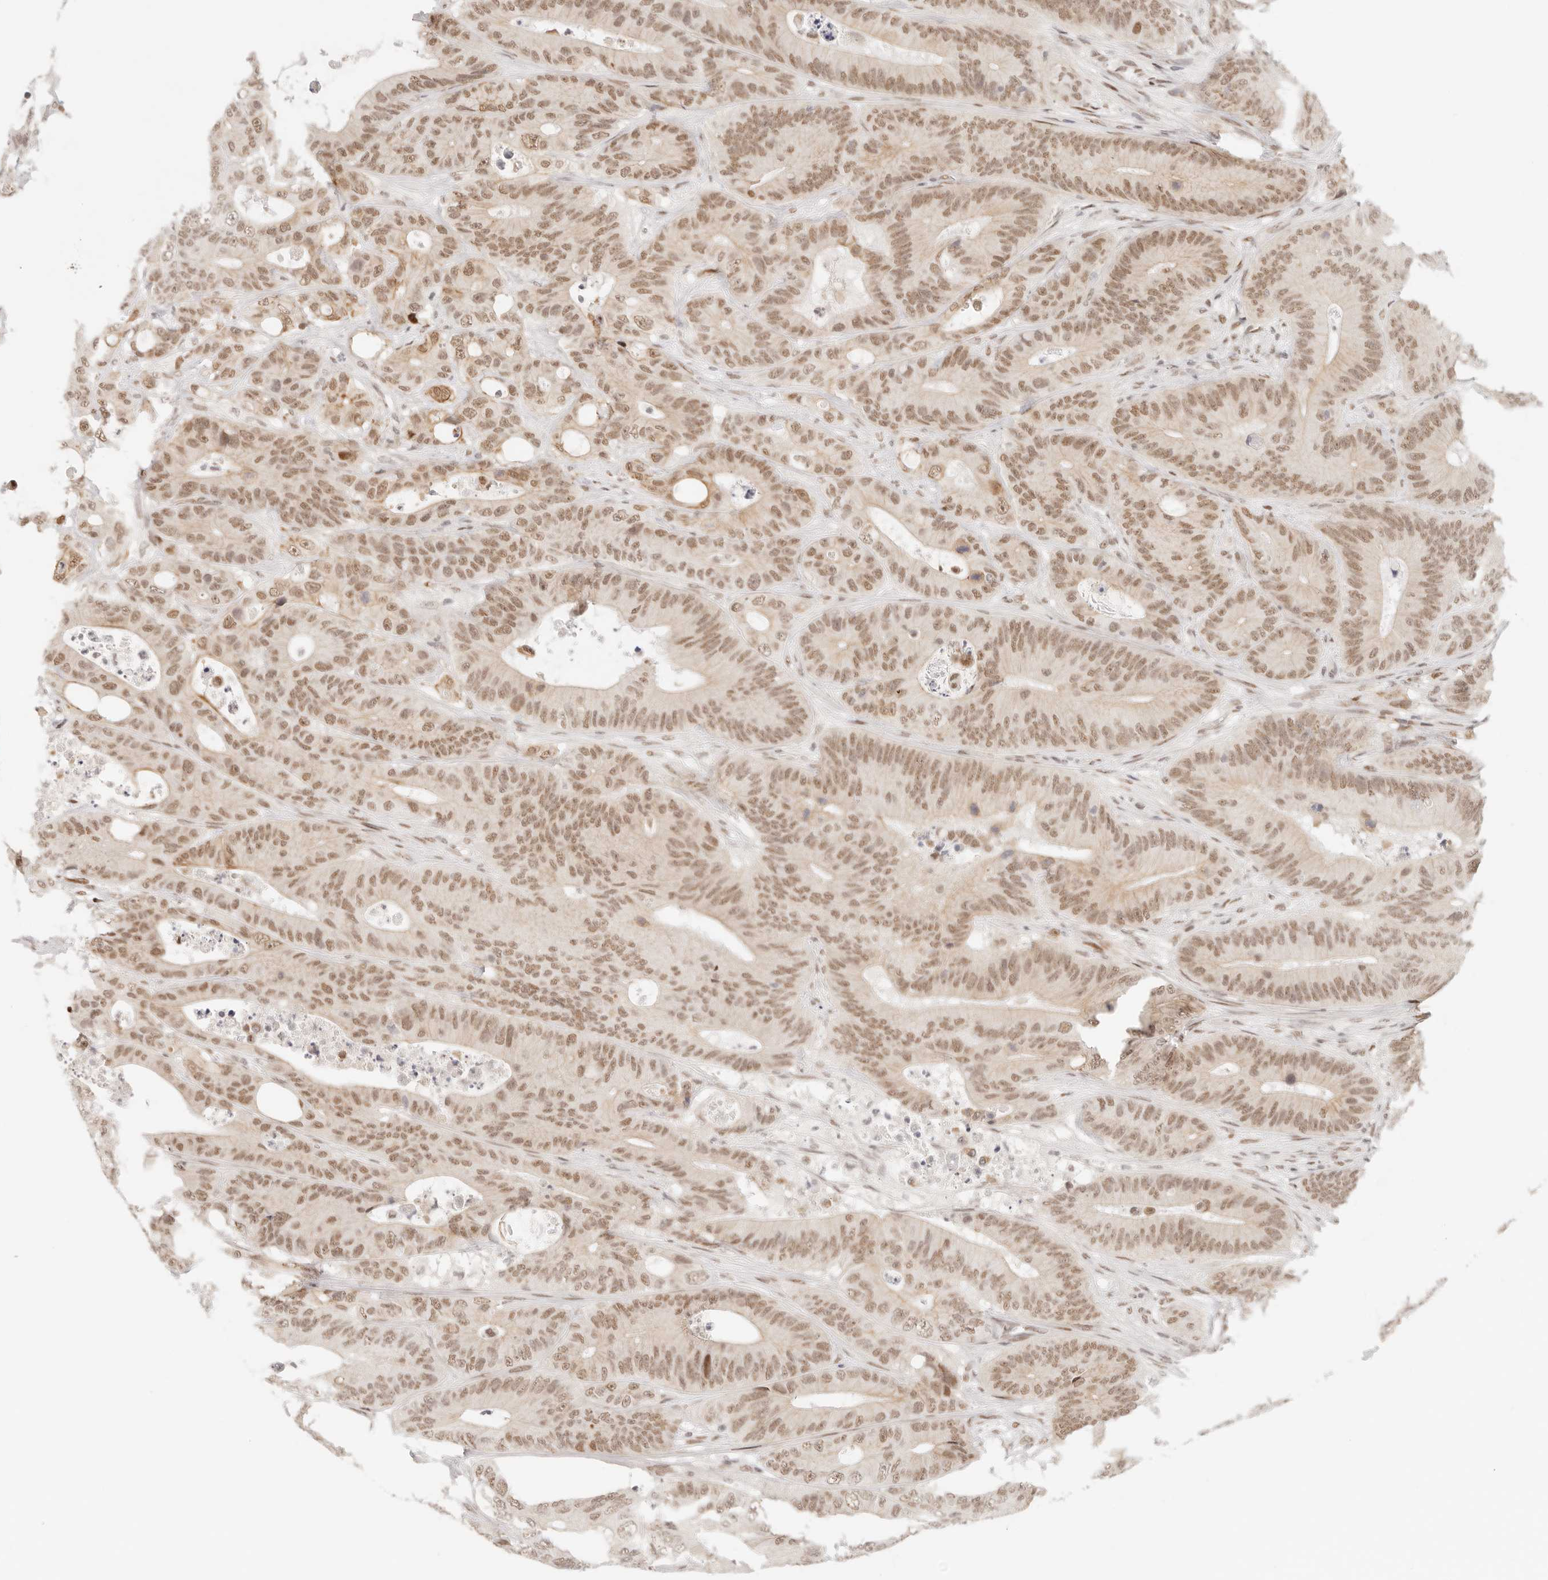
{"staining": {"intensity": "moderate", "quantity": ">75%", "location": "nuclear"}, "tissue": "colorectal cancer", "cell_type": "Tumor cells", "image_type": "cancer", "snomed": [{"axis": "morphology", "description": "Adenocarcinoma, NOS"}, {"axis": "topography", "description": "Colon"}], "caption": "Moderate nuclear staining for a protein is present in about >75% of tumor cells of colorectal cancer (adenocarcinoma) using immunohistochemistry.", "gene": "HOXC5", "patient": {"sex": "male", "age": 83}}